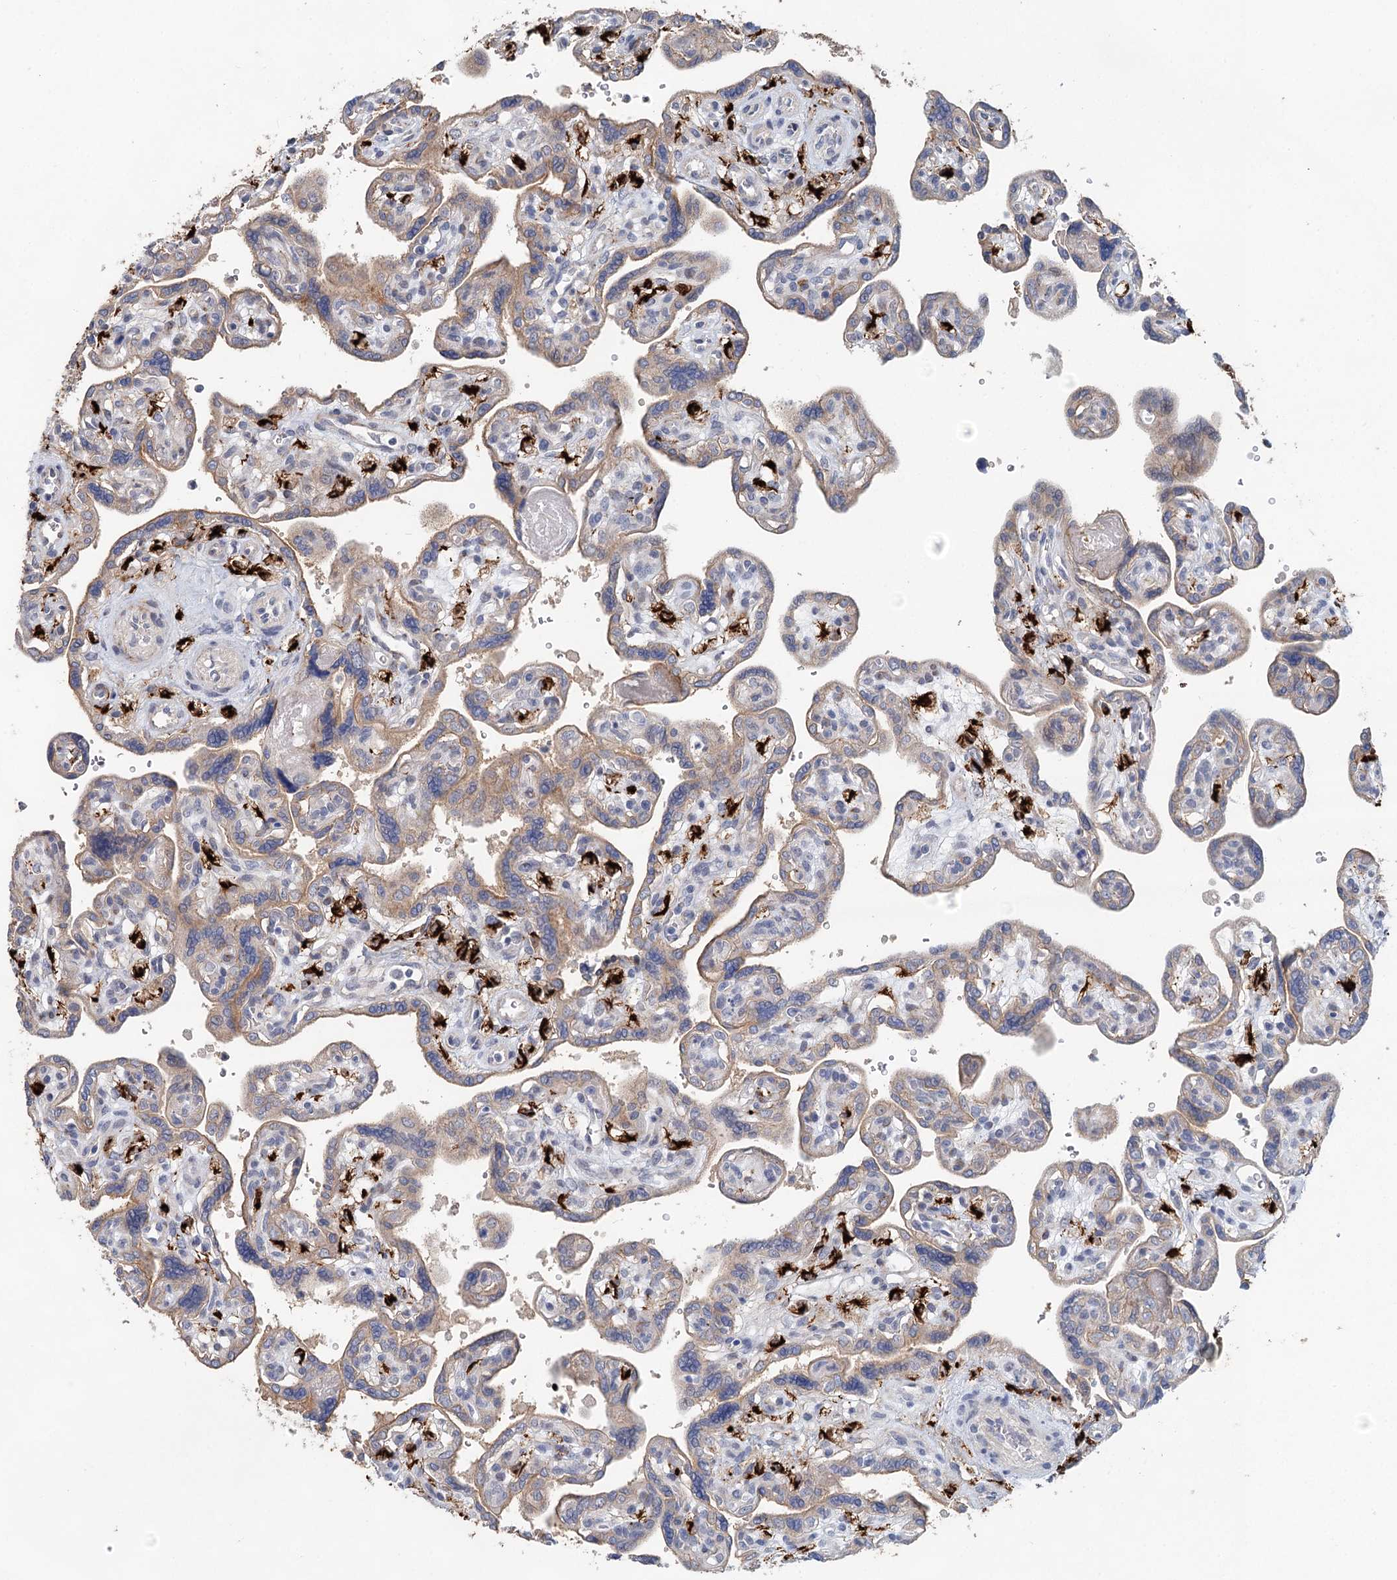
{"staining": {"intensity": "strong", "quantity": "25%-75%", "location": "cytoplasmic/membranous"}, "tissue": "placenta", "cell_type": "Trophoblastic cells", "image_type": "normal", "snomed": [{"axis": "morphology", "description": "Normal tissue, NOS"}, {"axis": "topography", "description": "Placenta"}], "caption": "A brown stain shows strong cytoplasmic/membranous staining of a protein in trophoblastic cells of benign placenta. (DAB (3,3'-diaminobenzidine) = brown stain, brightfield microscopy at high magnification).", "gene": "SLC19A3", "patient": {"sex": "female", "age": 39}}